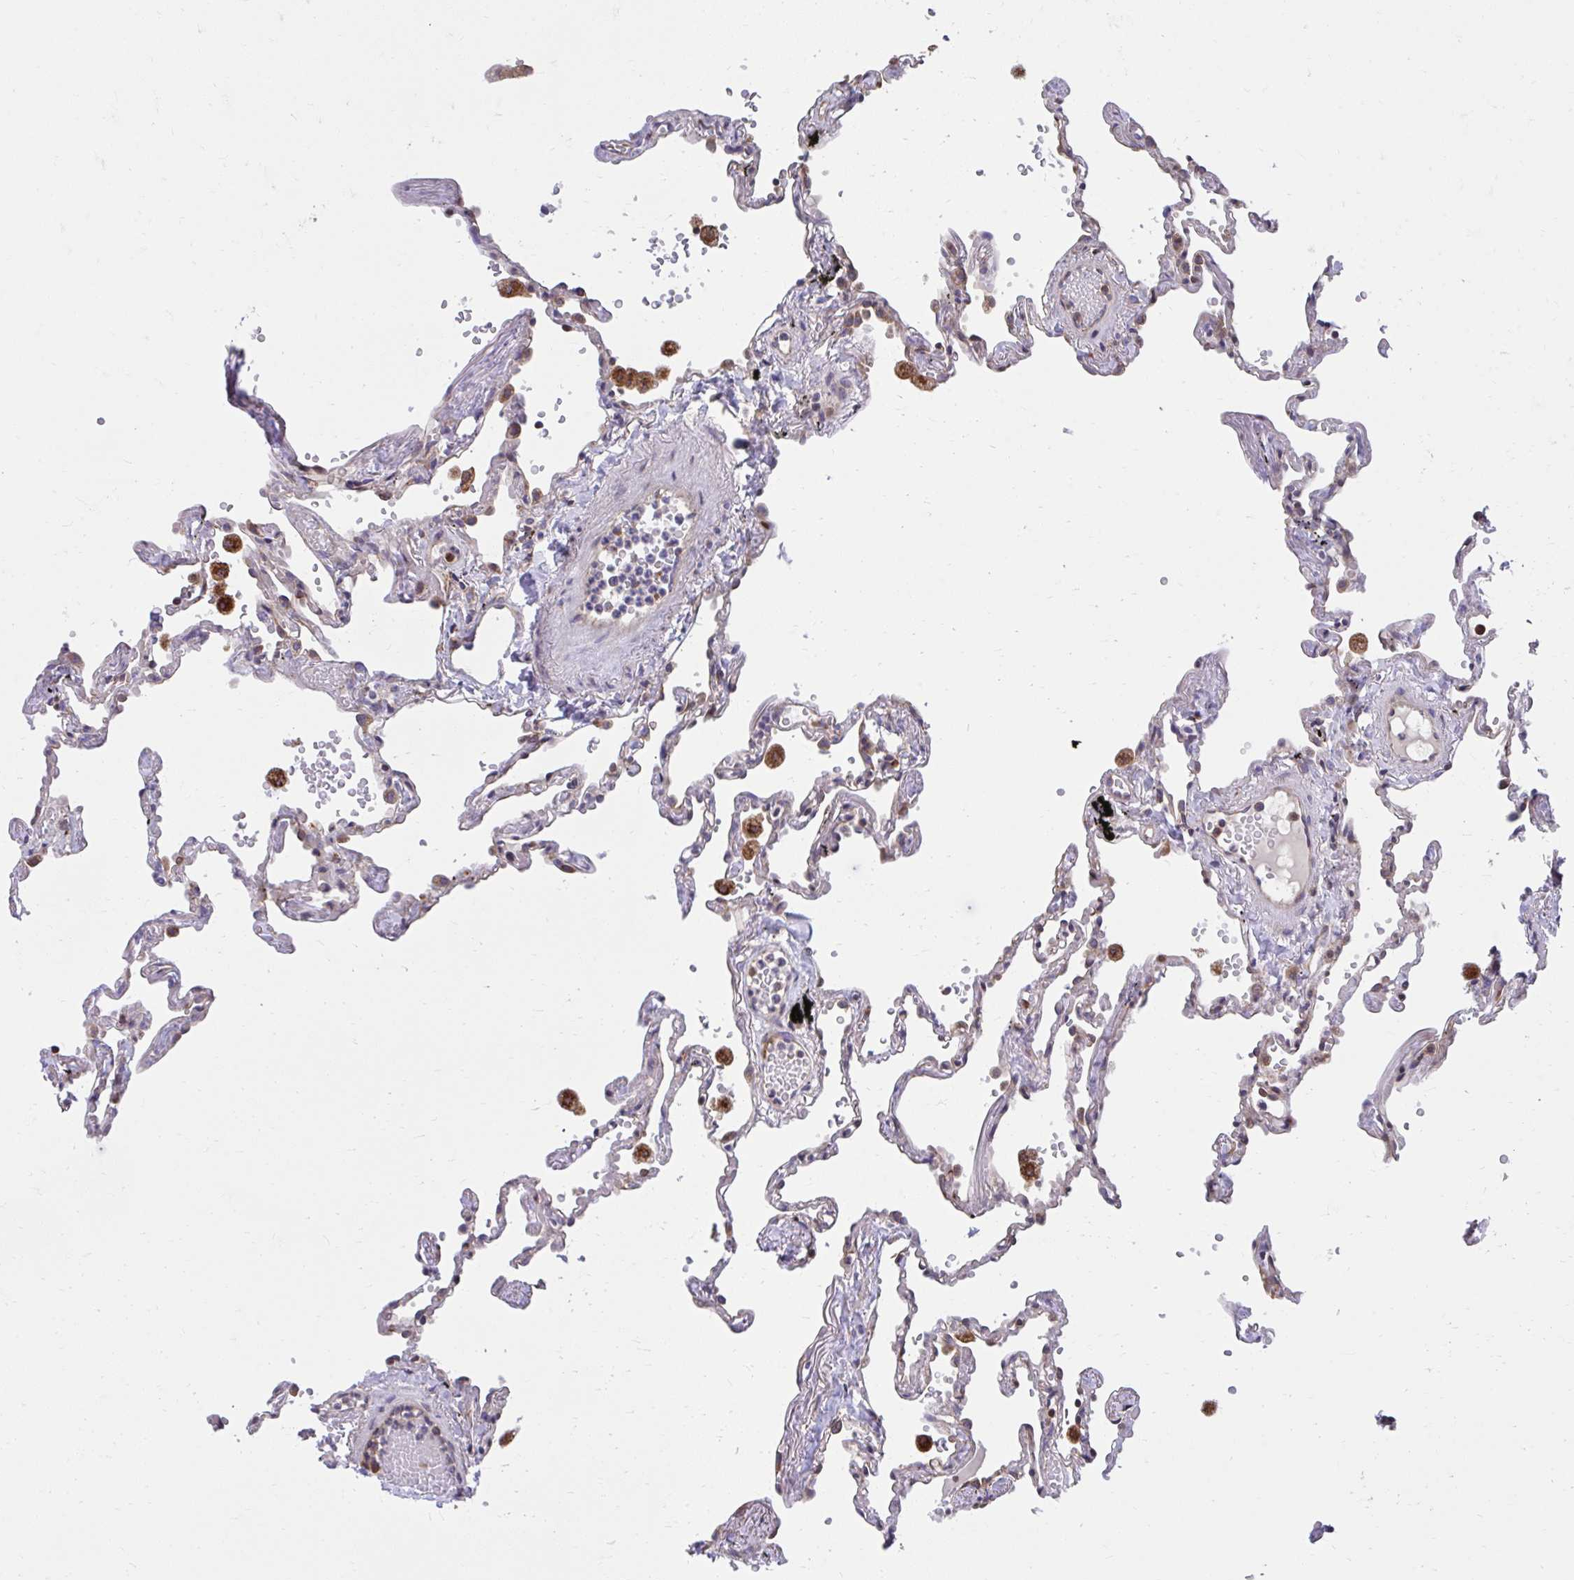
{"staining": {"intensity": "moderate", "quantity": "<25%", "location": "cytoplasmic/membranous"}, "tissue": "lung", "cell_type": "Alveolar cells", "image_type": "normal", "snomed": [{"axis": "morphology", "description": "Normal tissue, NOS"}, {"axis": "topography", "description": "Lung"}], "caption": "Moderate cytoplasmic/membranous protein staining is appreciated in approximately <25% of alveolar cells in lung.", "gene": "ZNF778", "patient": {"sex": "female", "age": 67}}